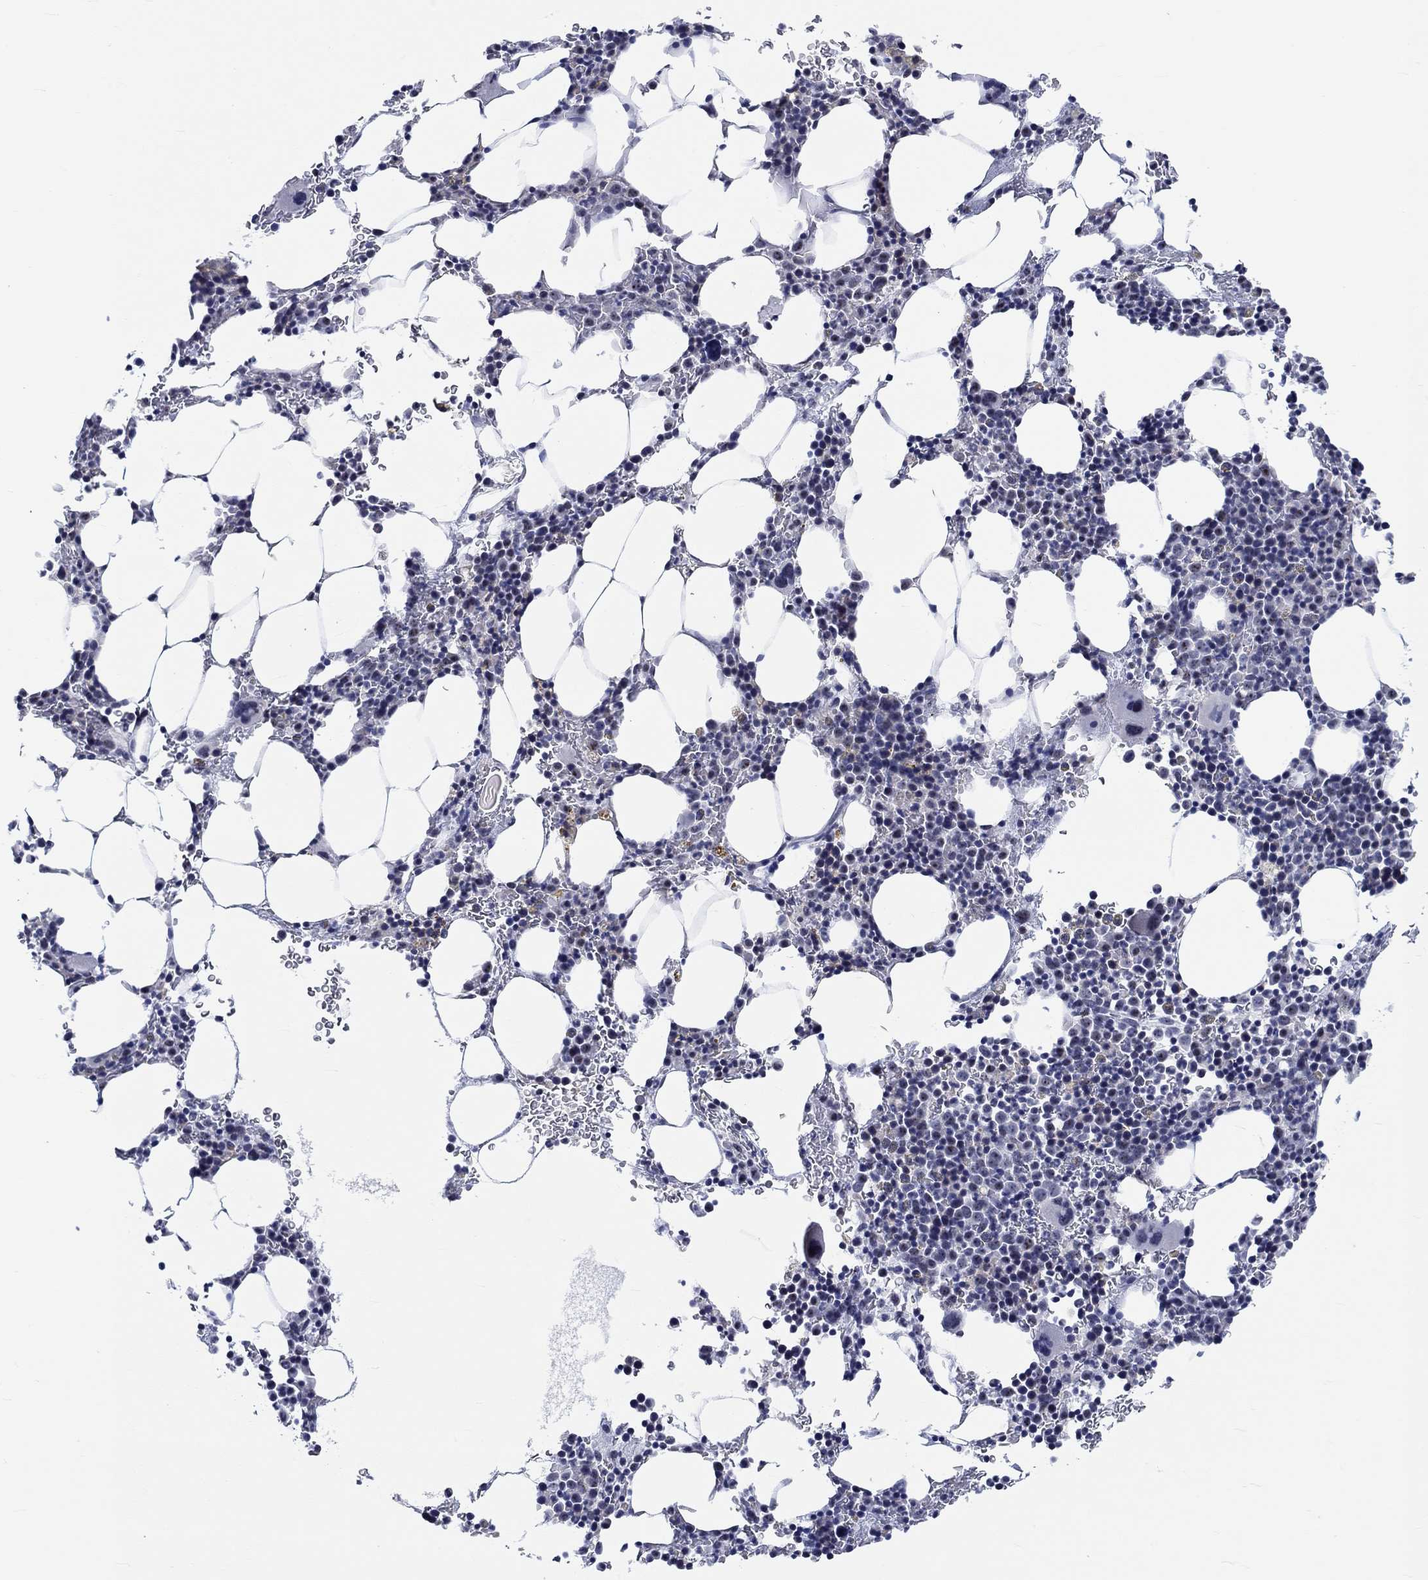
{"staining": {"intensity": "negative", "quantity": "none", "location": "none"}, "tissue": "bone marrow", "cell_type": "Hematopoietic cells", "image_type": "normal", "snomed": [{"axis": "morphology", "description": "Normal tissue, NOS"}, {"axis": "topography", "description": "Bone marrow"}], "caption": "High power microscopy image of an immunohistochemistry micrograph of normal bone marrow, revealing no significant staining in hematopoietic cells.", "gene": "ZNF446", "patient": {"sex": "male", "age": 77}}